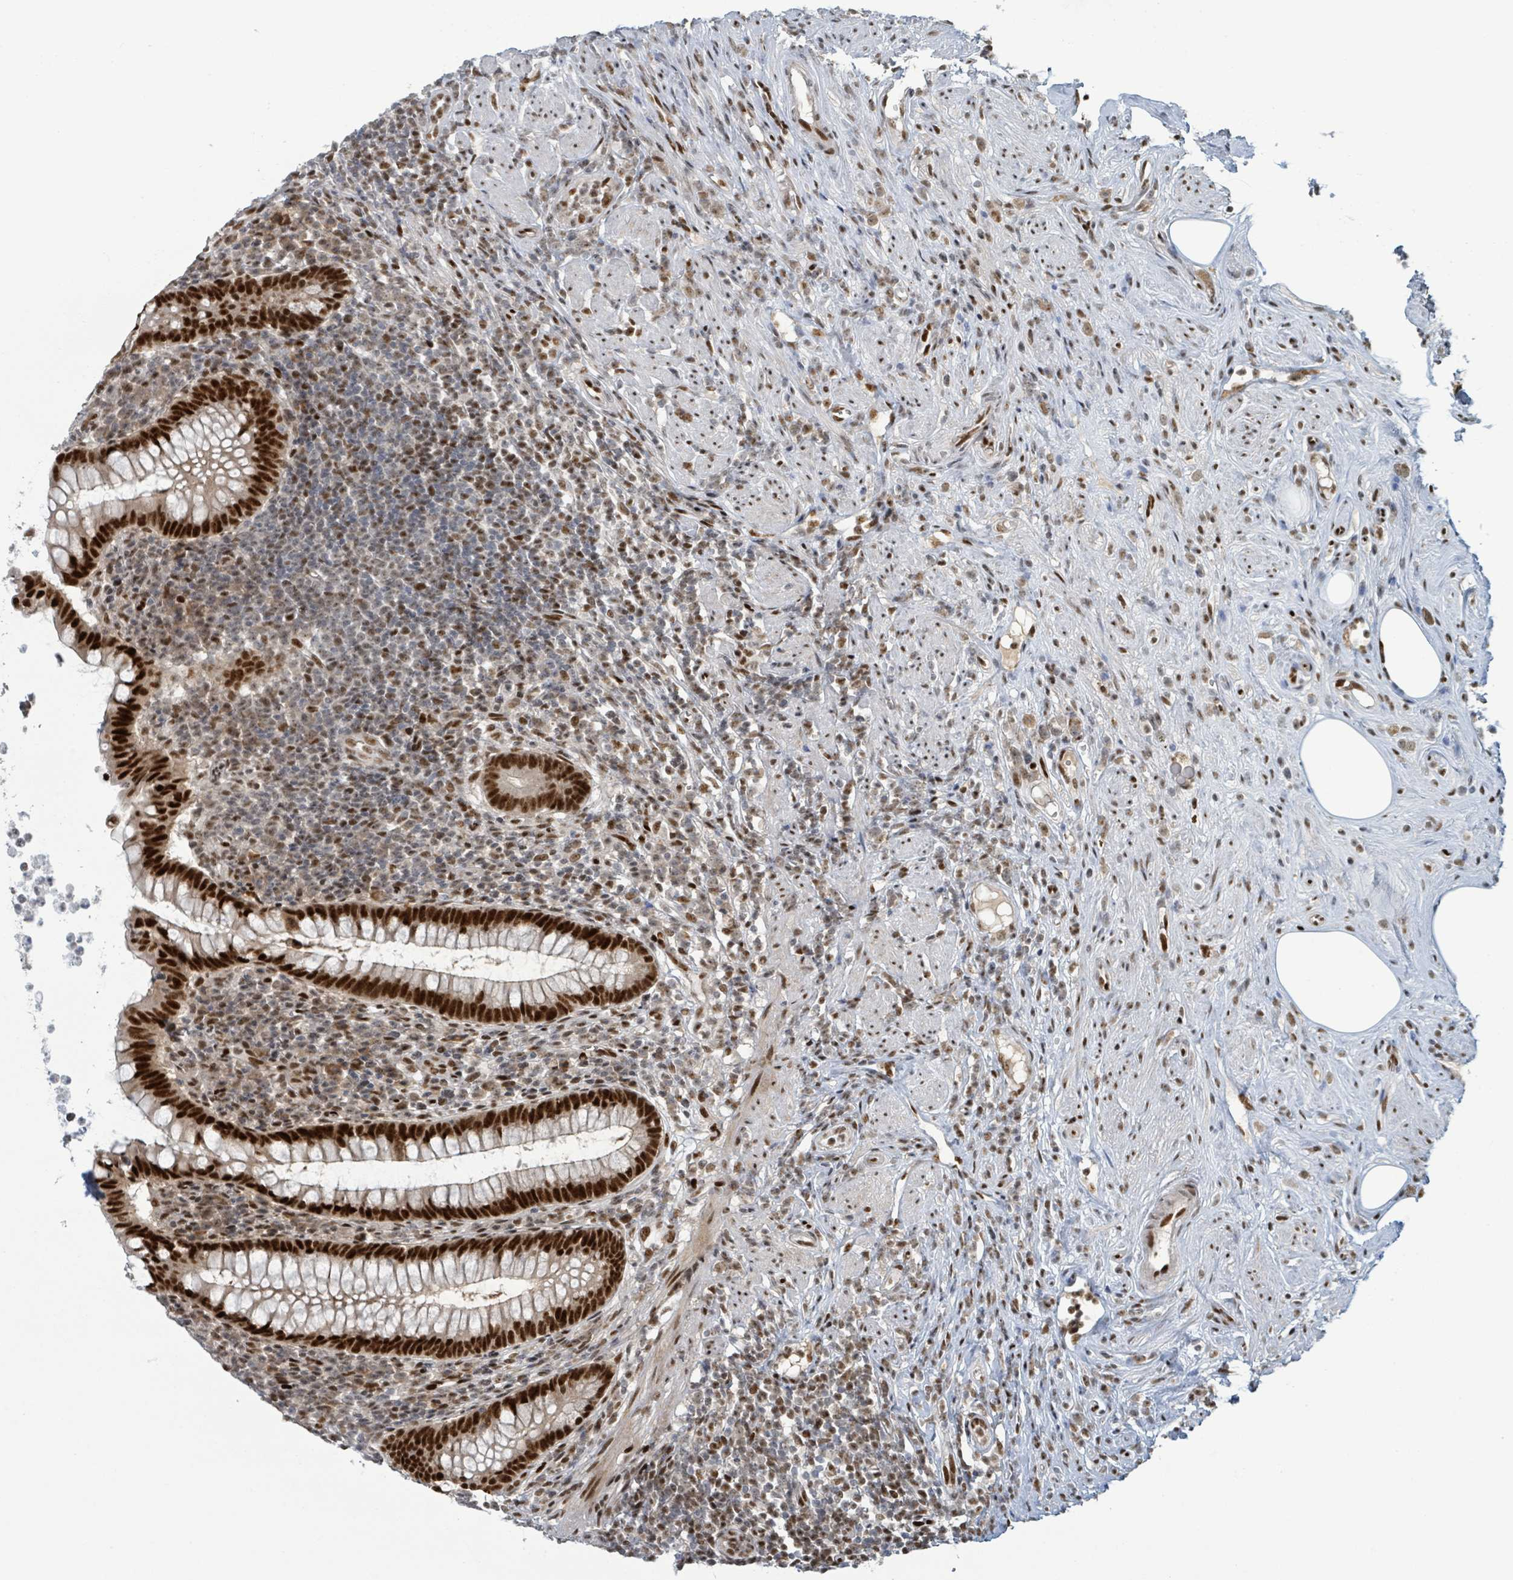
{"staining": {"intensity": "strong", "quantity": ">75%", "location": "nuclear"}, "tissue": "appendix", "cell_type": "Glandular cells", "image_type": "normal", "snomed": [{"axis": "morphology", "description": "Normal tissue, NOS"}, {"axis": "topography", "description": "Appendix"}], "caption": "Appendix stained for a protein (brown) shows strong nuclear positive expression in approximately >75% of glandular cells.", "gene": "KLF3", "patient": {"sex": "female", "age": 56}}